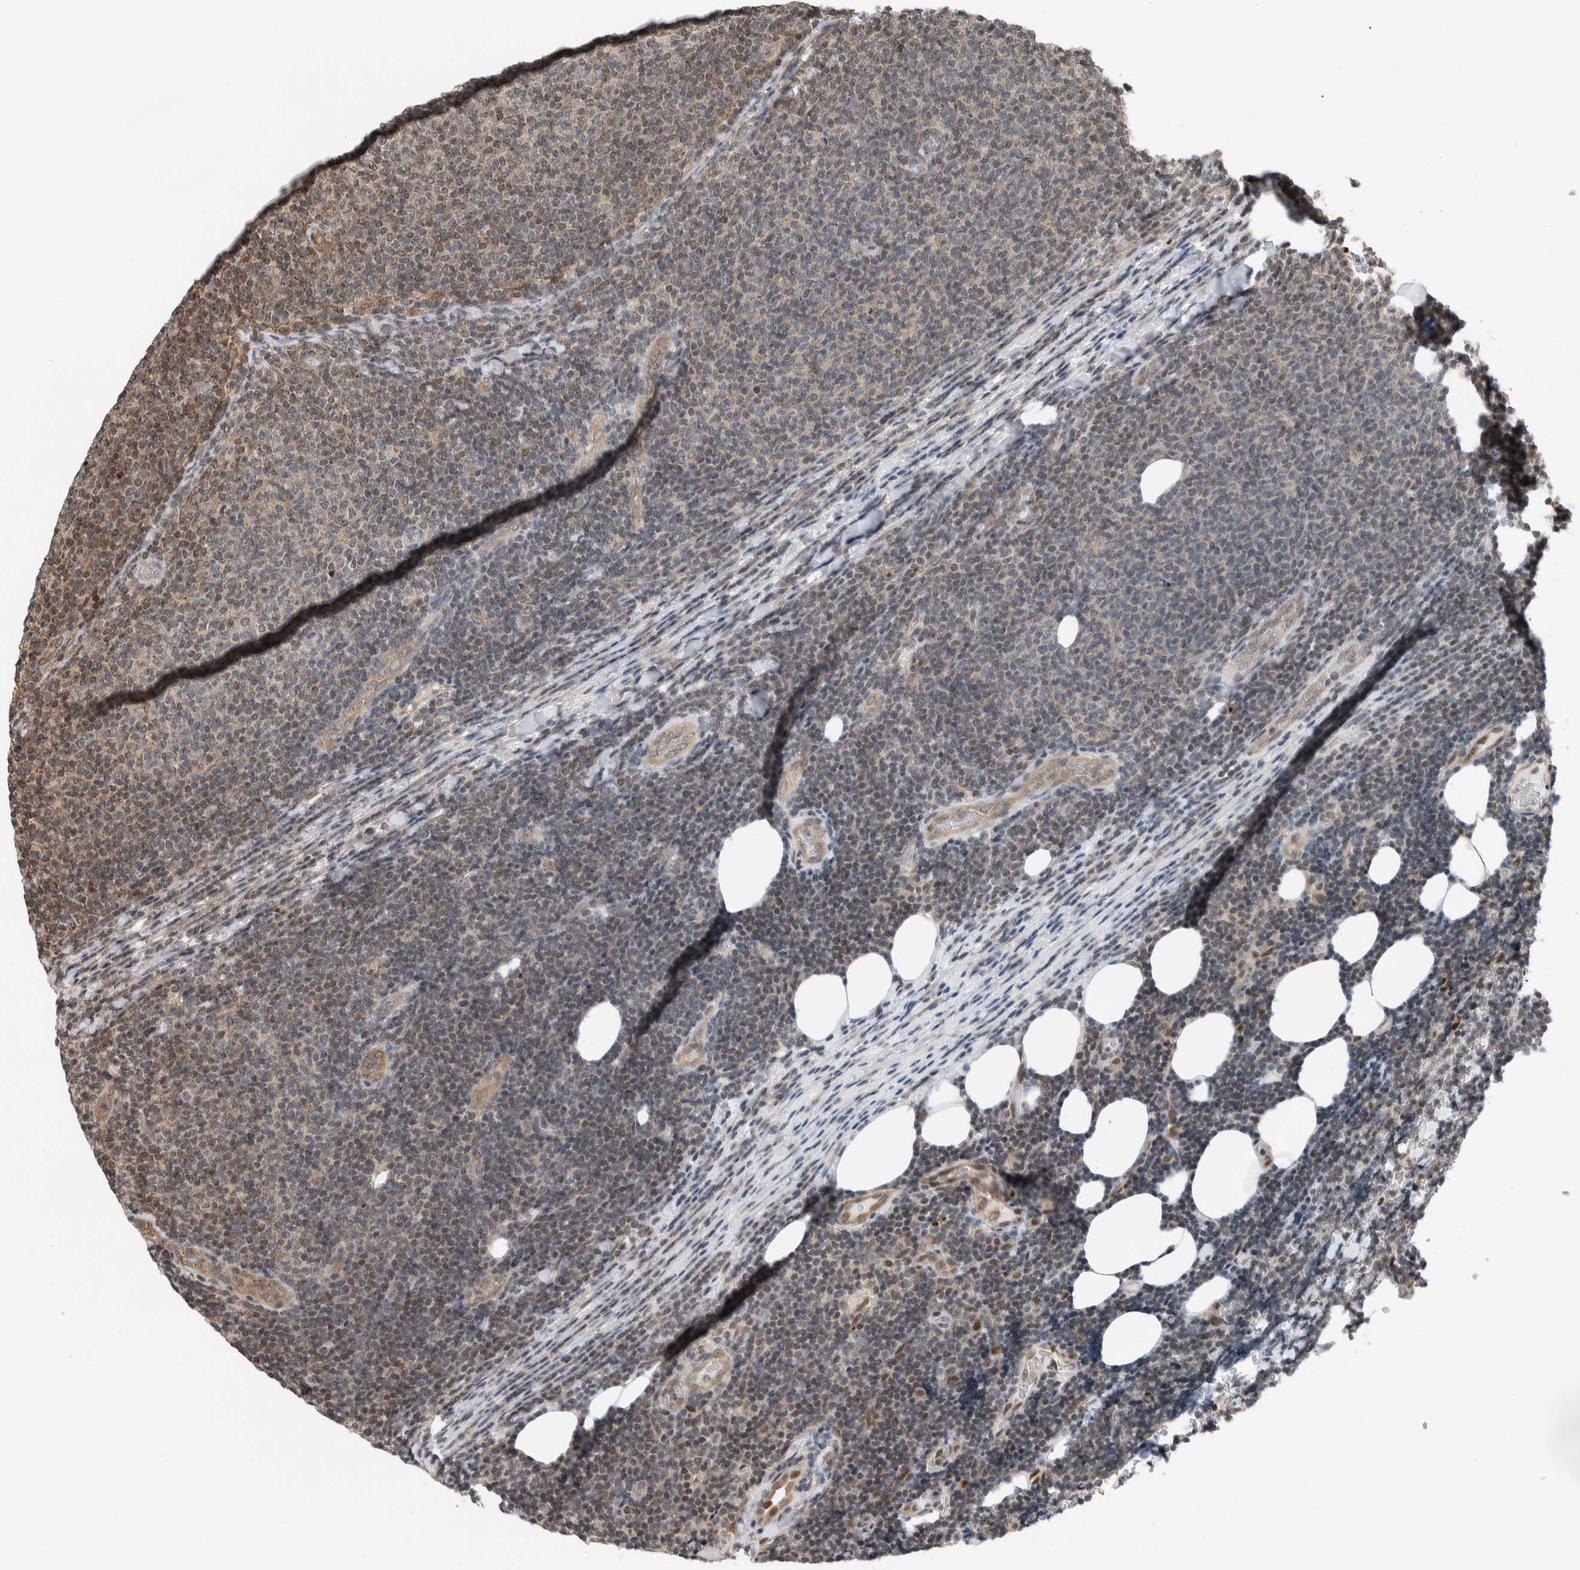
{"staining": {"intensity": "weak", "quantity": "25%-75%", "location": "cytoplasmic/membranous,nuclear"}, "tissue": "lymphoma", "cell_type": "Tumor cells", "image_type": "cancer", "snomed": [{"axis": "morphology", "description": "Malignant lymphoma, non-Hodgkin's type, Low grade"}, {"axis": "topography", "description": "Lymph node"}], "caption": "A brown stain labels weak cytoplasmic/membranous and nuclear positivity of a protein in low-grade malignant lymphoma, non-Hodgkin's type tumor cells.", "gene": "NPLOC4", "patient": {"sex": "male", "age": 66}}